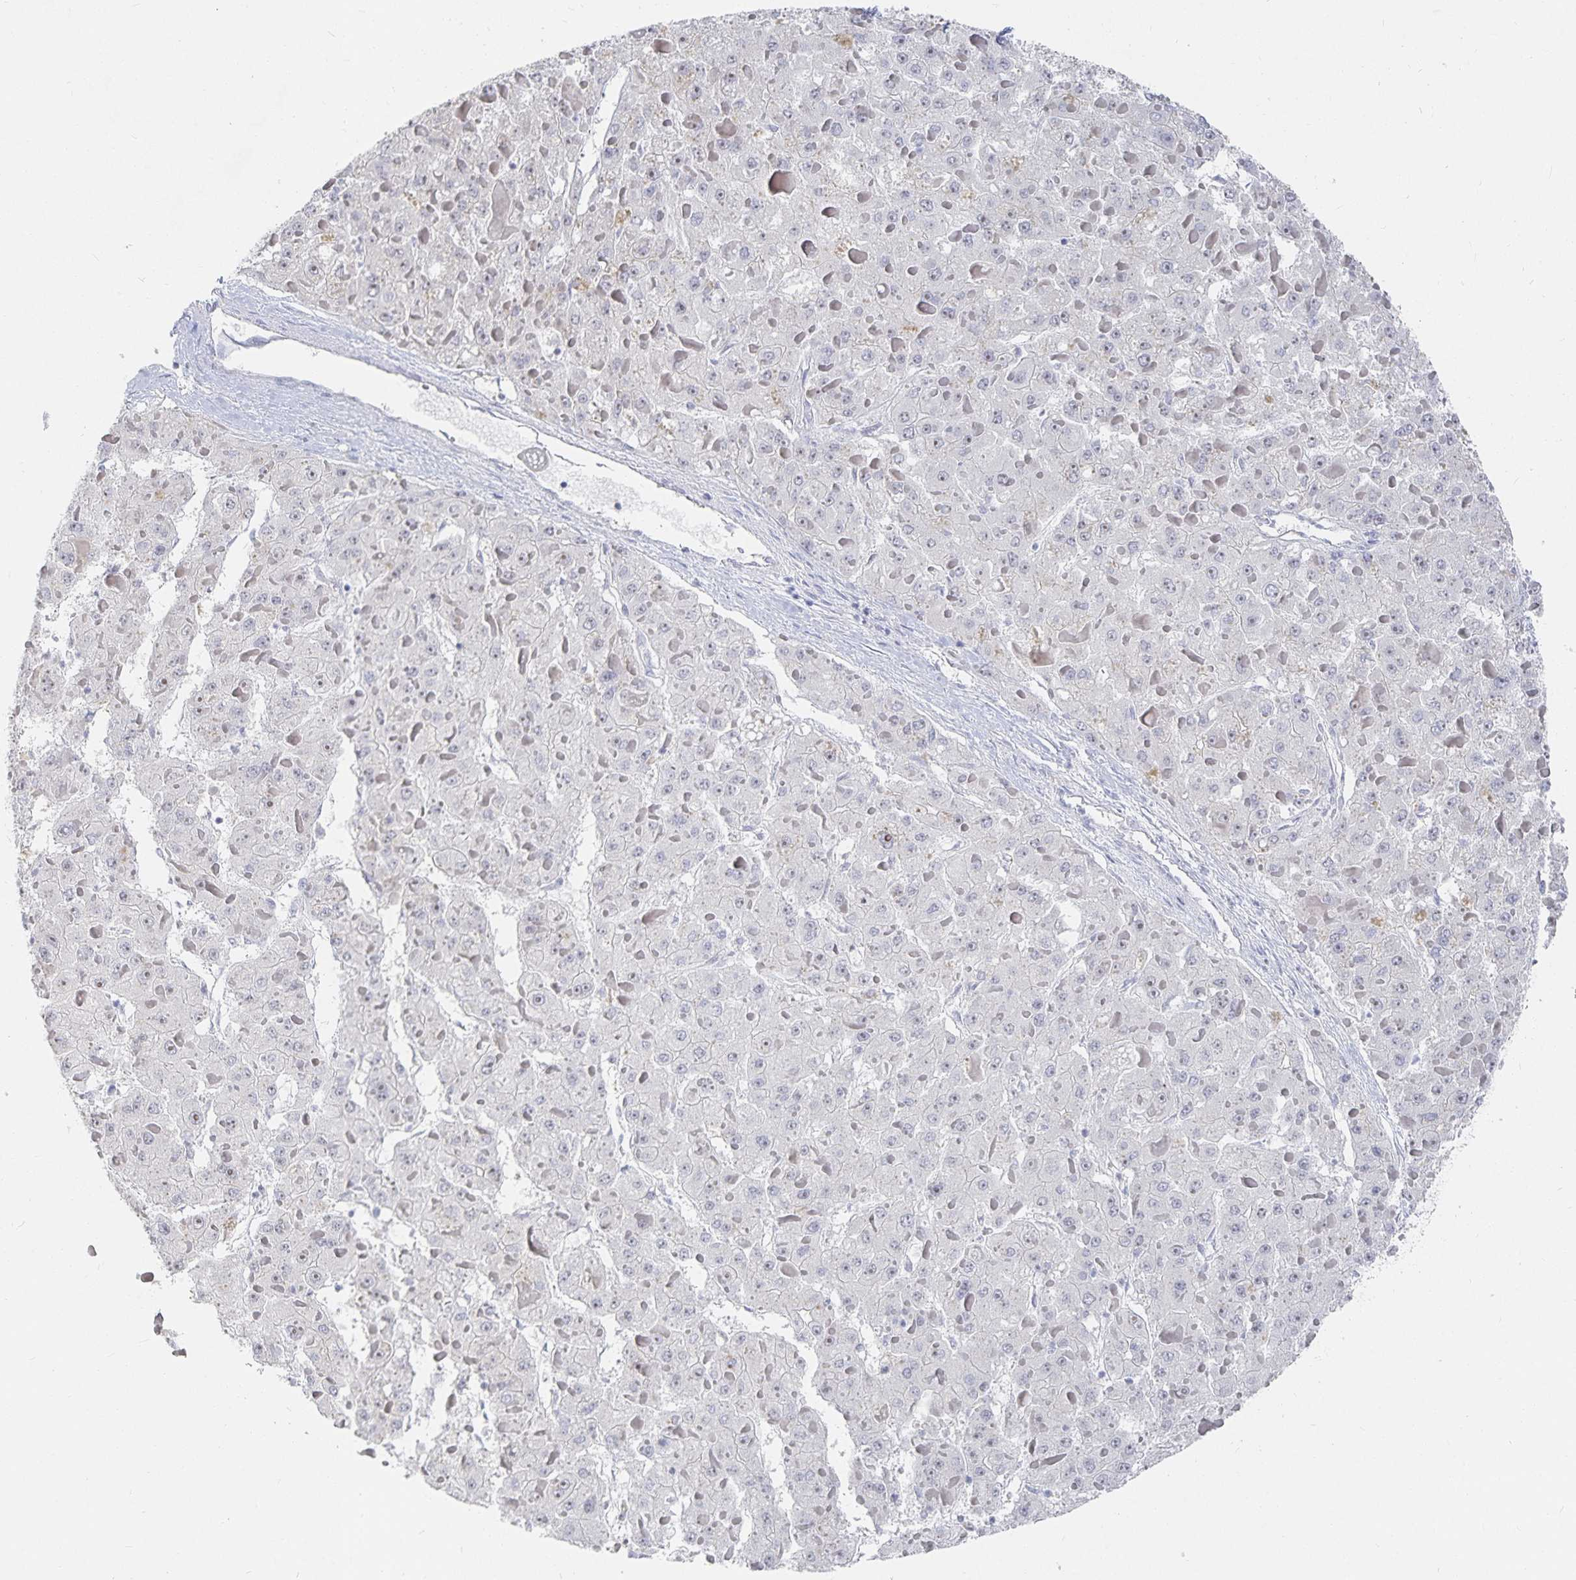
{"staining": {"intensity": "negative", "quantity": "none", "location": "none"}, "tissue": "liver cancer", "cell_type": "Tumor cells", "image_type": "cancer", "snomed": [{"axis": "morphology", "description": "Carcinoma, Hepatocellular, NOS"}, {"axis": "topography", "description": "Liver"}], "caption": "Immunohistochemistry (IHC) of human liver hepatocellular carcinoma reveals no expression in tumor cells.", "gene": "DNAH9", "patient": {"sex": "female", "age": 73}}